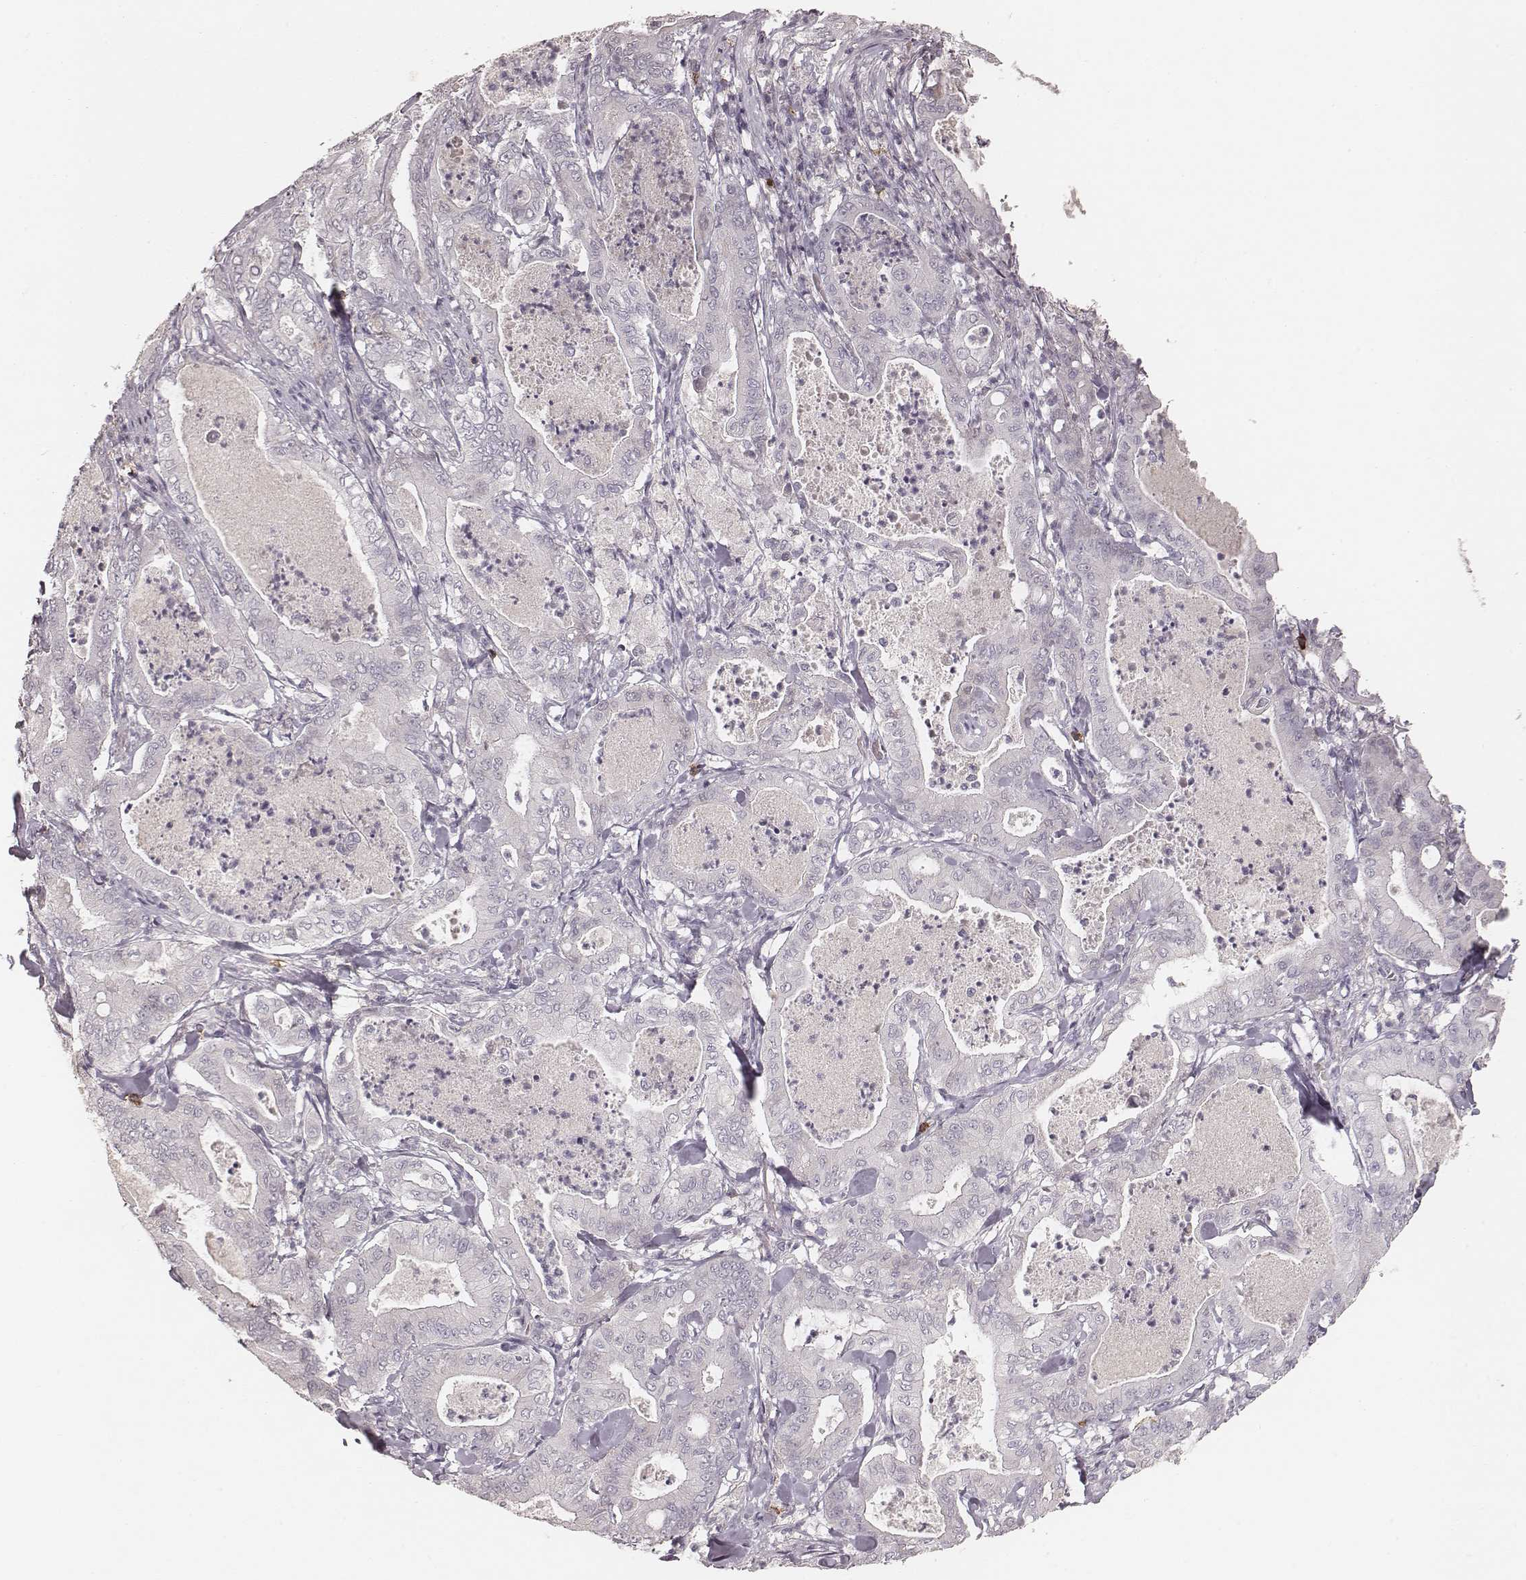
{"staining": {"intensity": "negative", "quantity": "none", "location": "none"}, "tissue": "pancreatic cancer", "cell_type": "Tumor cells", "image_type": "cancer", "snomed": [{"axis": "morphology", "description": "Adenocarcinoma, NOS"}, {"axis": "topography", "description": "Pancreas"}], "caption": "Tumor cells are negative for protein expression in human adenocarcinoma (pancreatic).", "gene": "CD8A", "patient": {"sex": "male", "age": 71}}